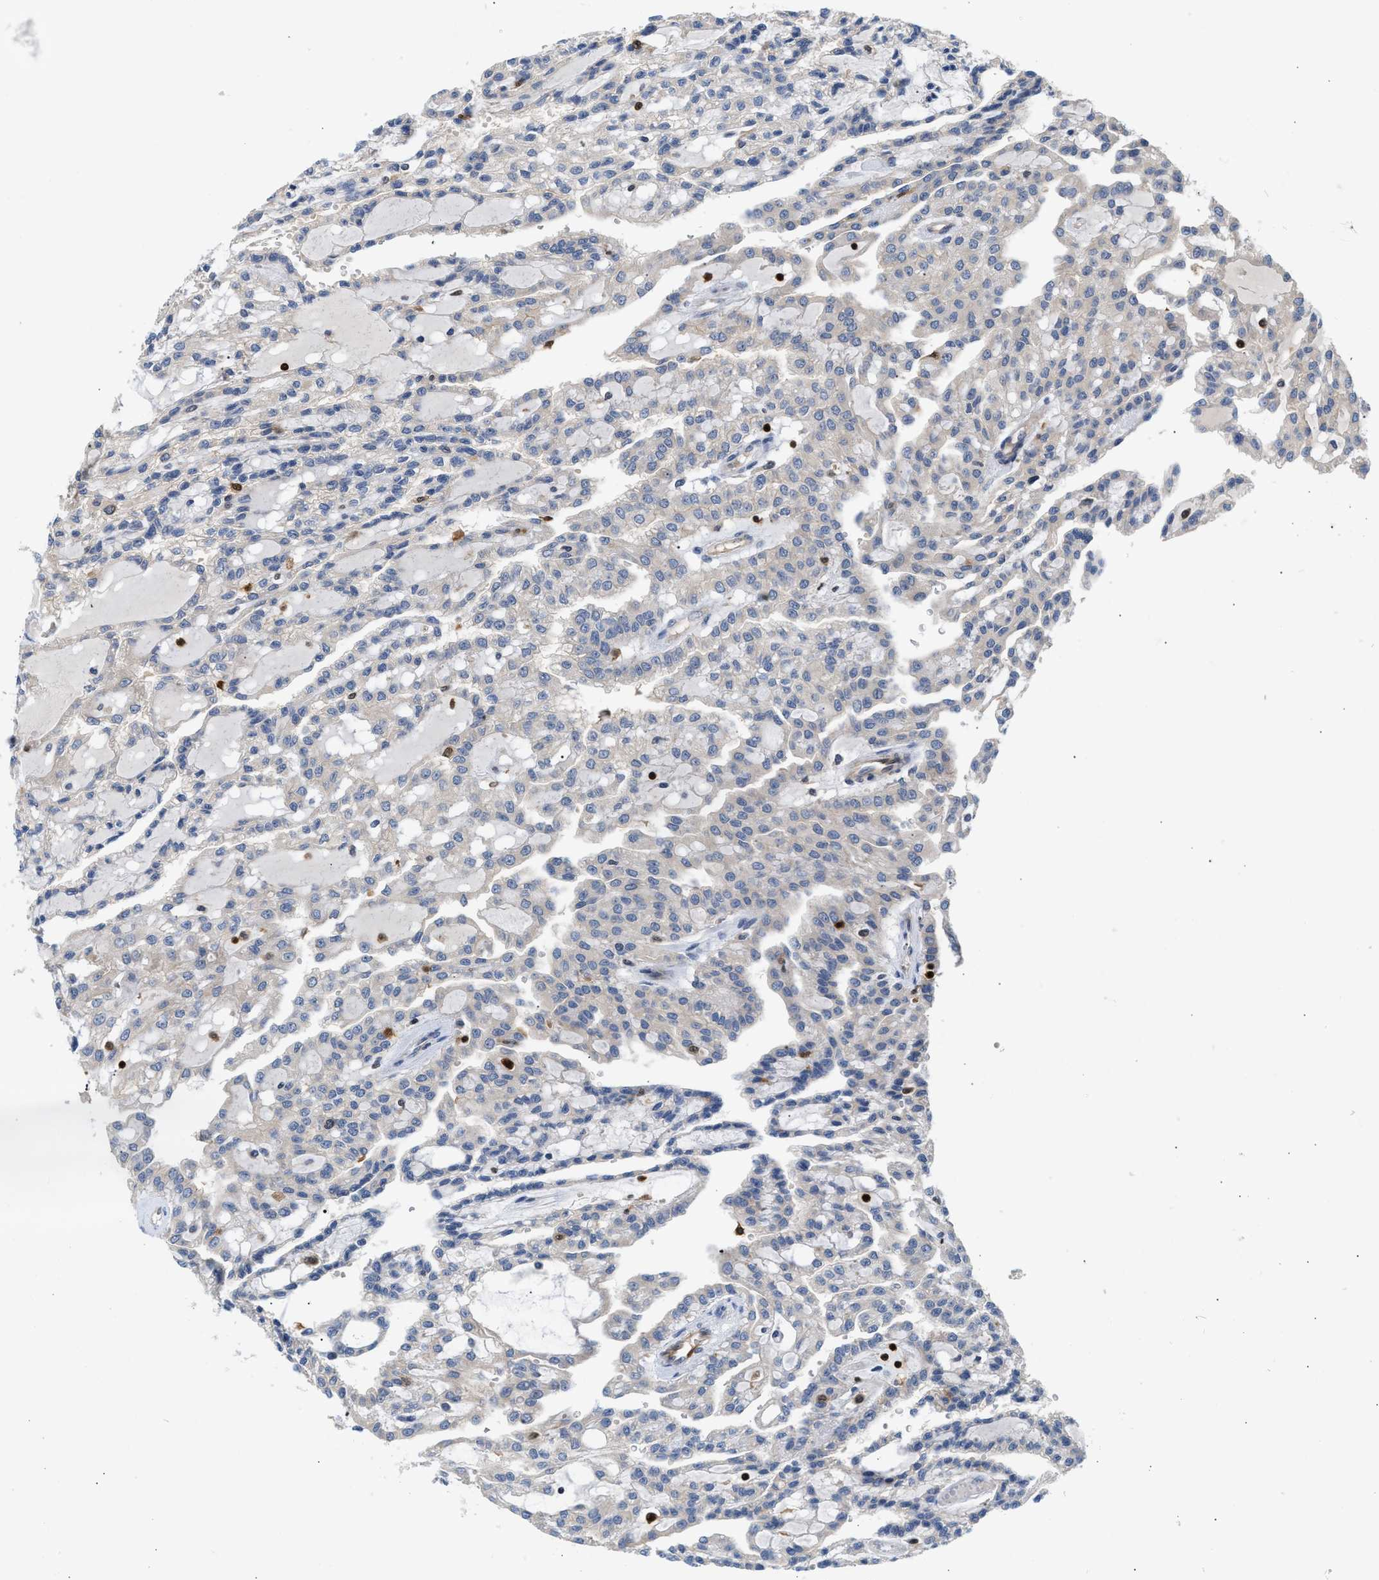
{"staining": {"intensity": "negative", "quantity": "none", "location": "none"}, "tissue": "renal cancer", "cell_type": "Tumor cells", "image_type": "cancer", "snomed": [{"axis": "morphology", "description": "Adenocarcinoma, NOS"}, {"axis": "topography", "description": "Kidney"}], "caption": "Protein analysis of adenocarcinoma (renal) exhibits no significant expression in tumor cells.", "gene": "SLIT2", "patient": {"sex": "male", "age": 63}}